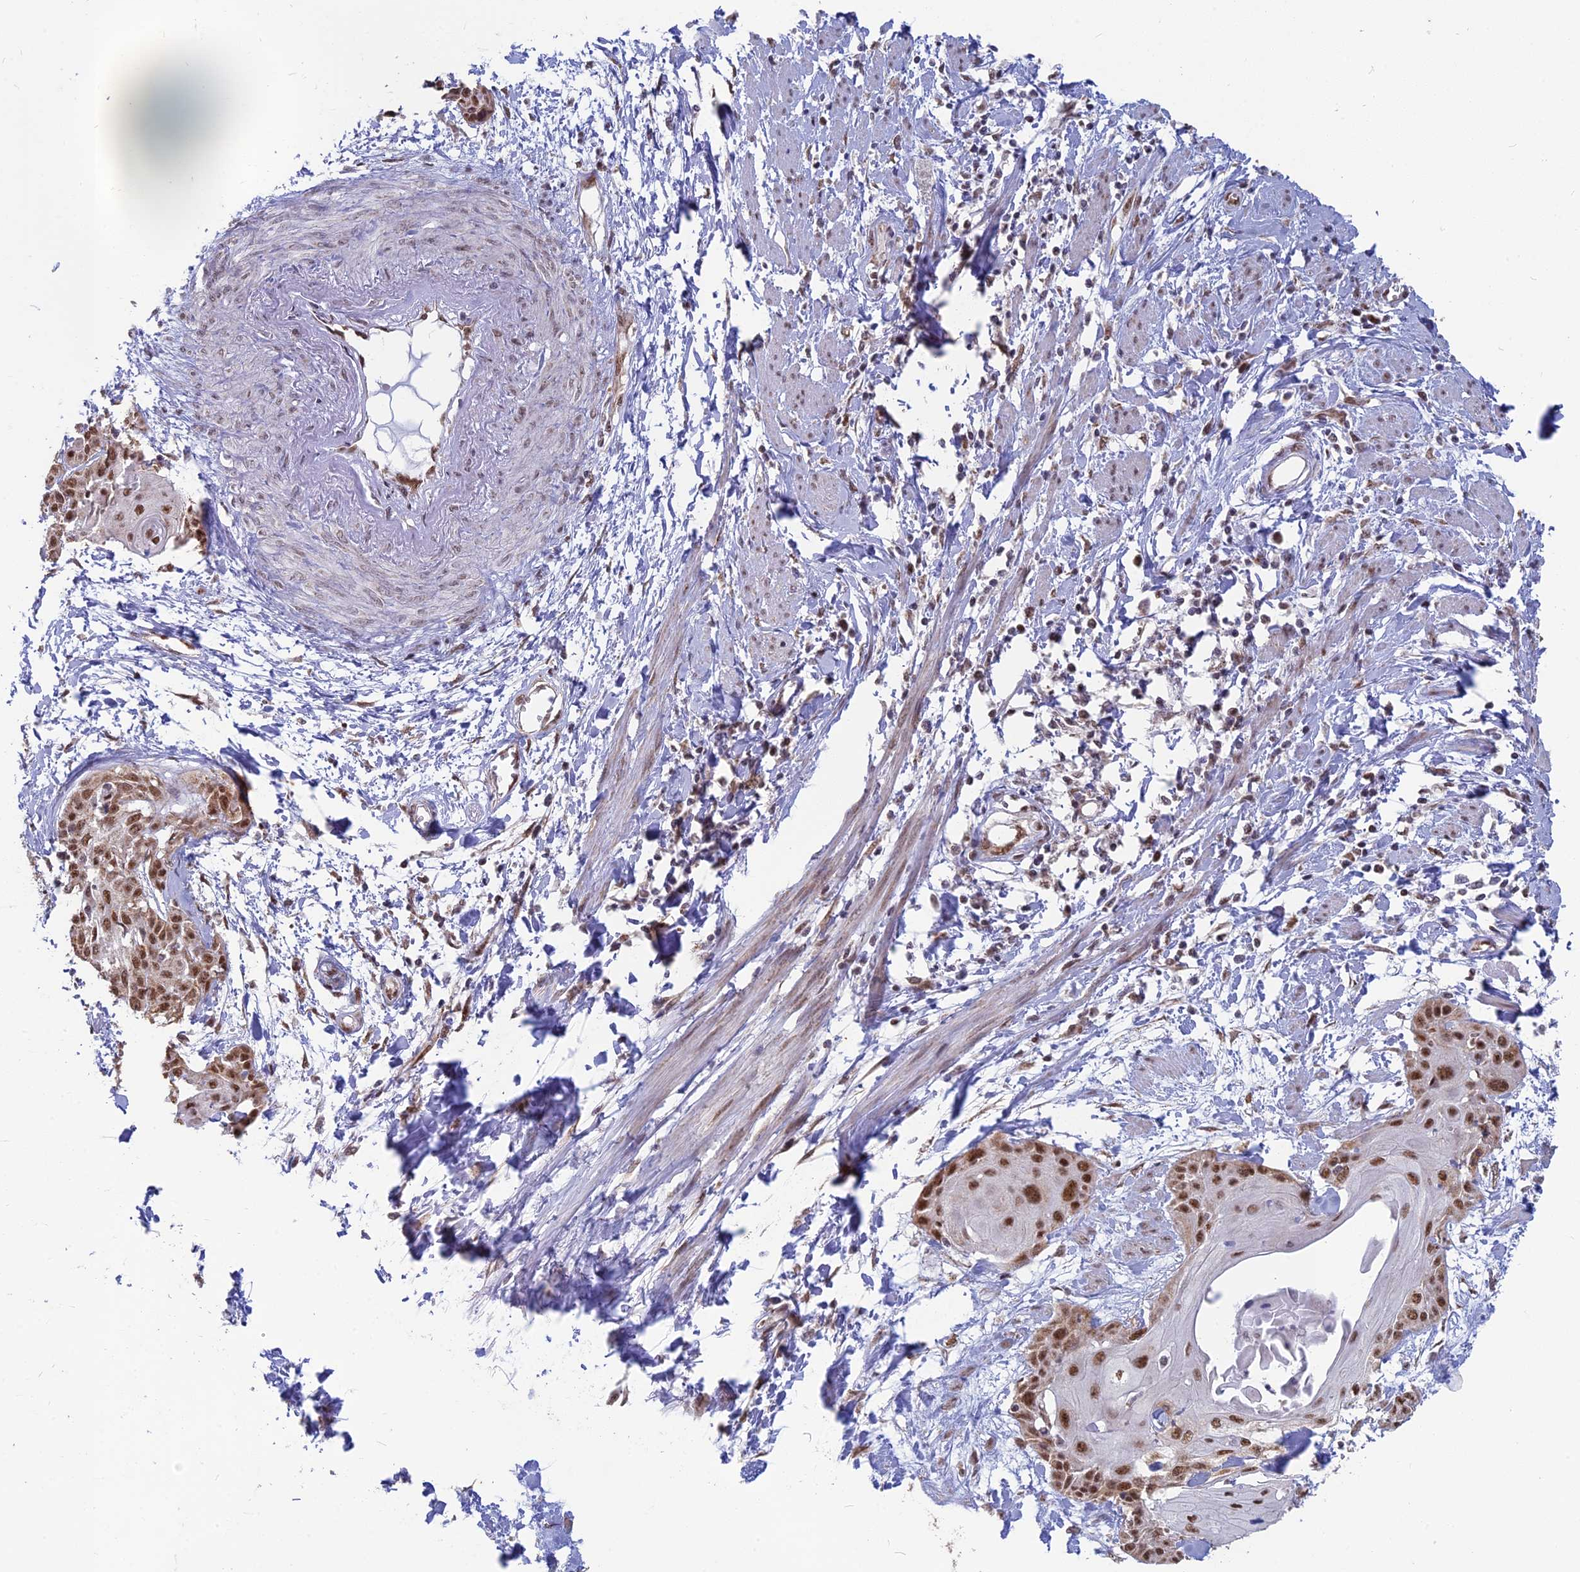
{"staining": {"intensity": "moderate", "quantity": ">75%", "location": "nuclear"}, "tissue": "cervical cancer", "cell_type": "Tumor cells", "image_type": "cancer", "snomed": [{"axis": "morphology", "description": "Squamous cell carcinoma, NOS"}, {"axis": "topography", "description": "Cervix"}], "caption": "This image demonstrates squamous cell carcinoma (cervical) stained with immunohistochemistry to label a protein in brown. The nuclear of tumor cells show moderate positivity for the protein. Nuclei are counter-stained blue.", "gene": "ARHGAP40", "patient": {"sex": "female", "age": 57}}